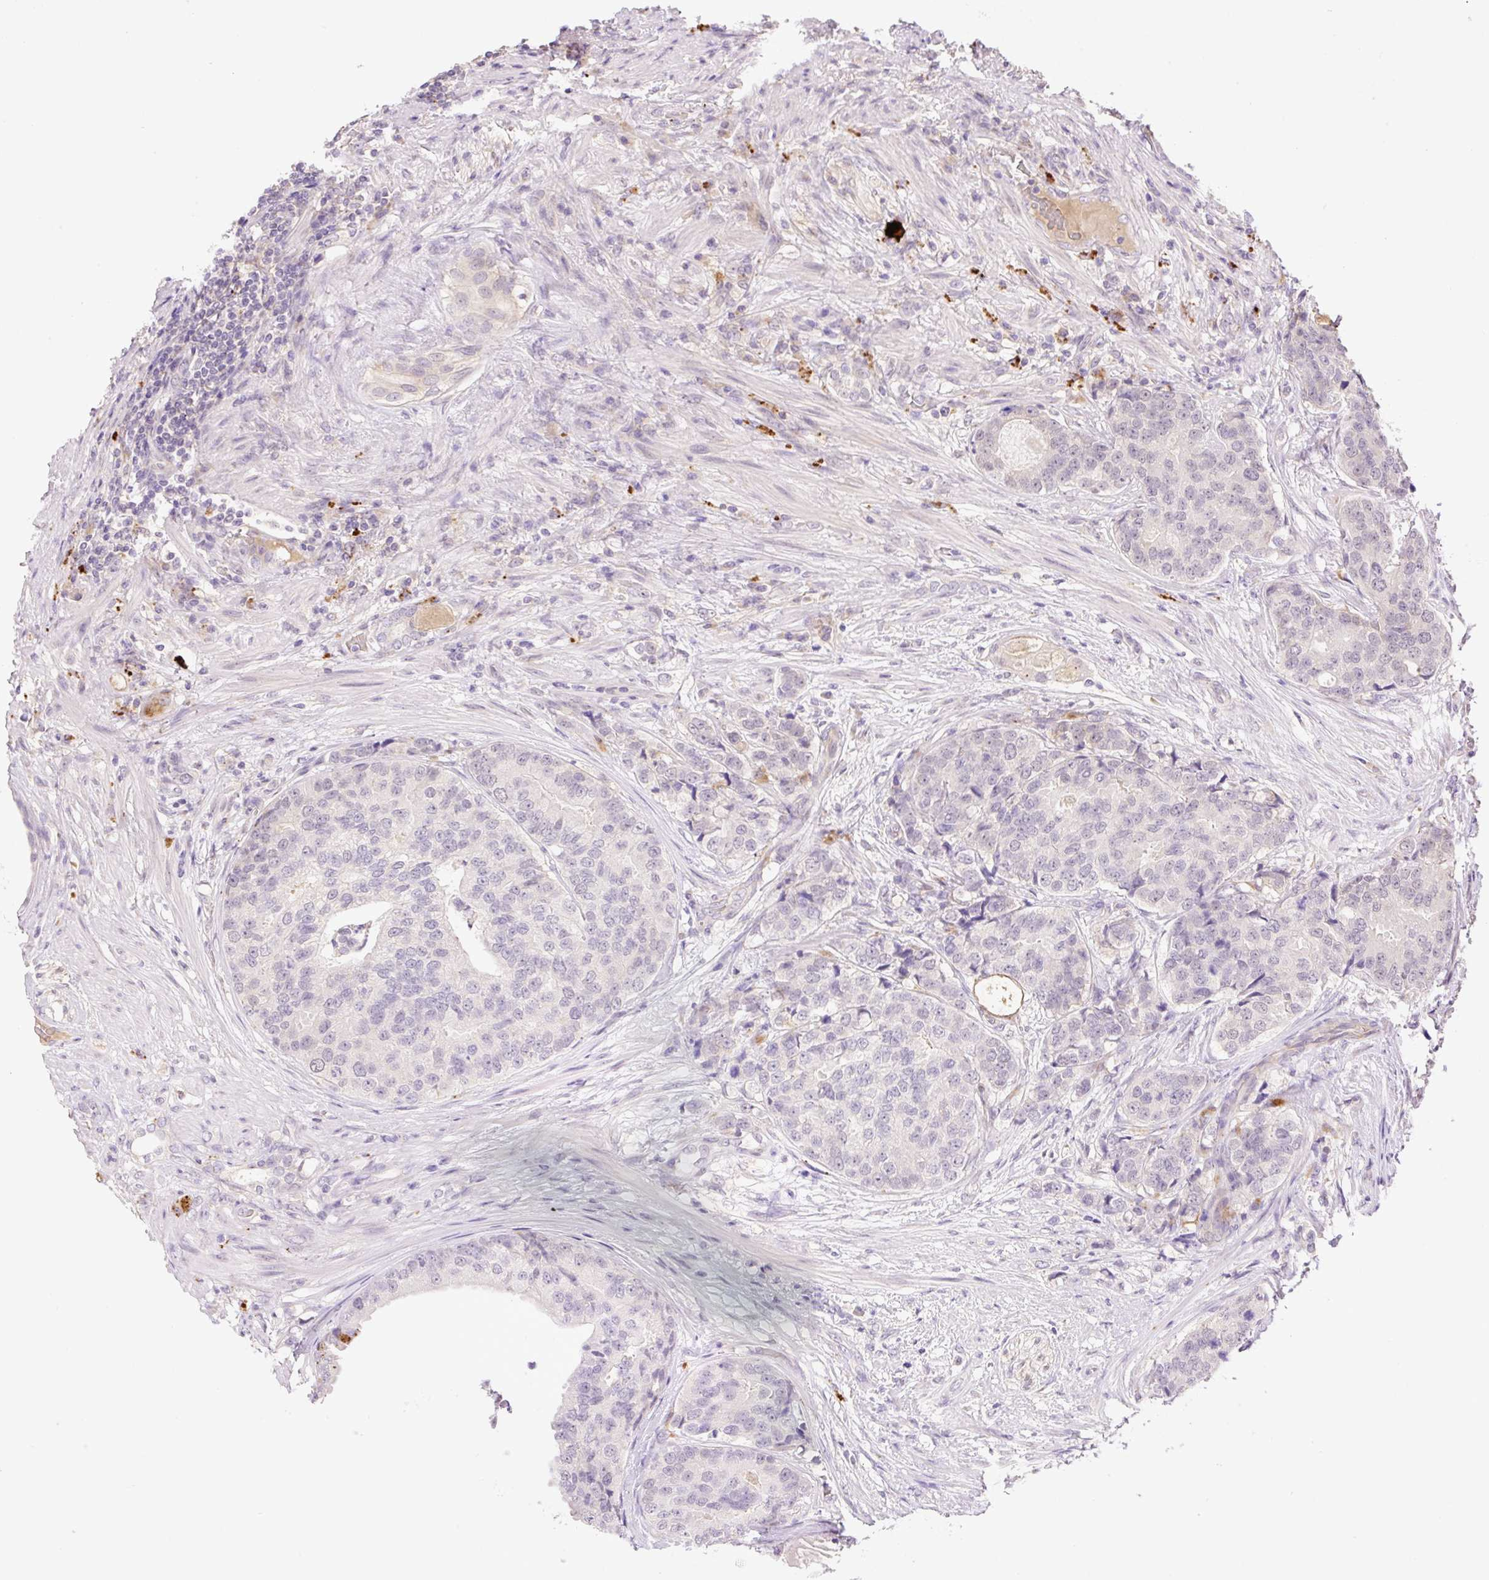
{"staining": {"intensity": "negative", "quantity": "none", "location": "none"}, "tissue": "prostate cancer", "cell_type": "Tumor cells", "image_type": "cancer", "snomed": [{"axis": "morphology", "description": "Adenocarcinoma, High grade"}, {"axis": "topography", "description": "Prostate"}], "caption": "Prostate adenocarcinoma (high-grade) stained for a protein using immunohistochemistry (IHC) shows no staining tumor cells.", "gene": "HABP4", "patient": {"sex": "male", "age": 68}}